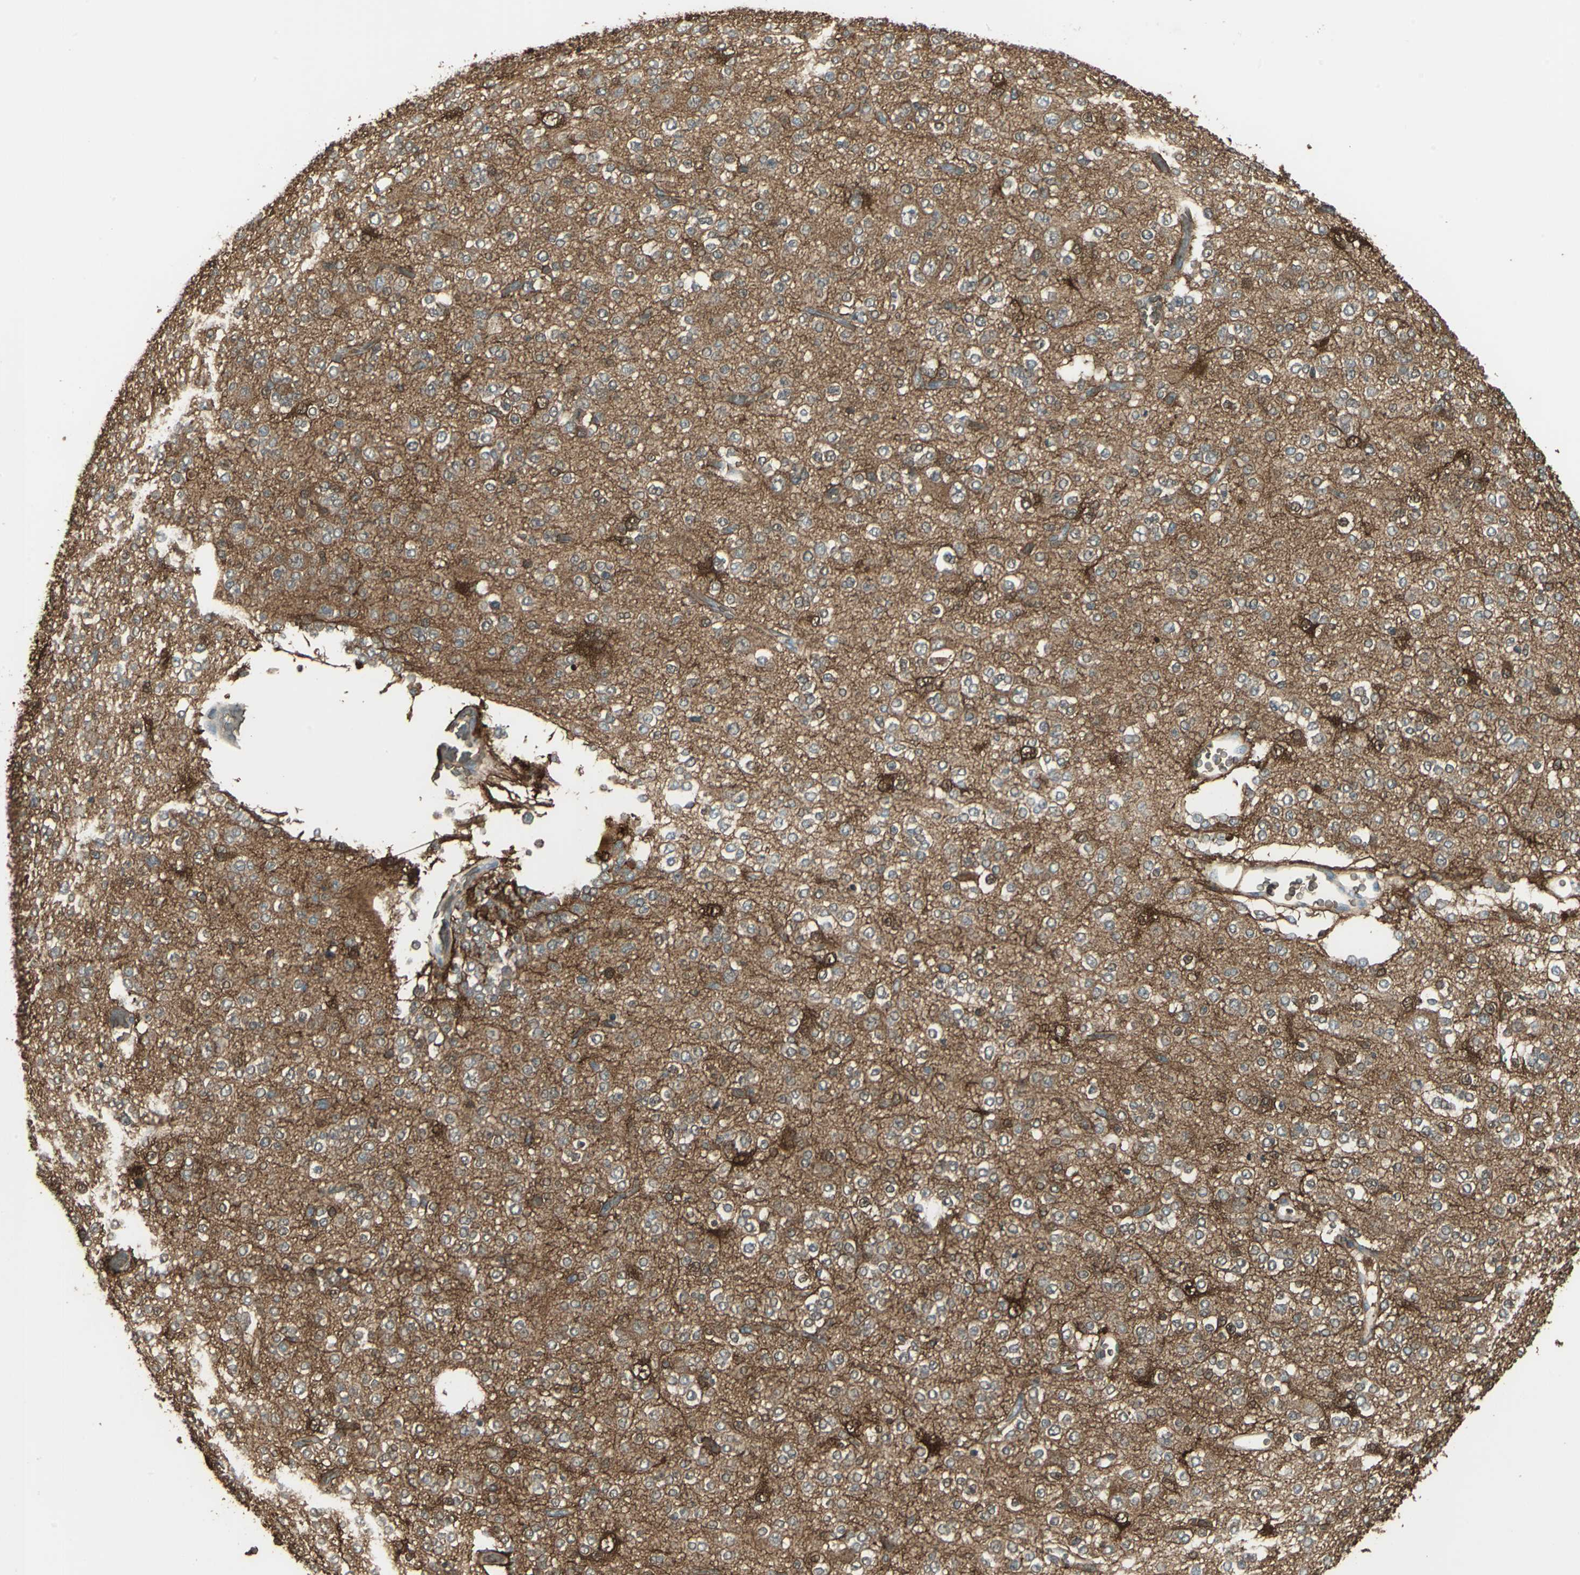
{"staining": {"intensity": "strong", "quantity": "<25%", "location": "cytoplasmic/membranous"}, "tissue": "glioma", "cell_type": "Tumor cells", "image_type": "cancer", "snomed": [{"axis": "morphology", "description": "Glioma, malignant, Low grade"}, {"axis": "topography", "description": "Brain"}], "caption": "Human glioma stained for a protein (brown) exhibits strong cytoplasmic/membranous positive staining in approximately <25% of tumor cells.", "gene": "DDAH1", "patient": {"sex": "male", "age": 38}}